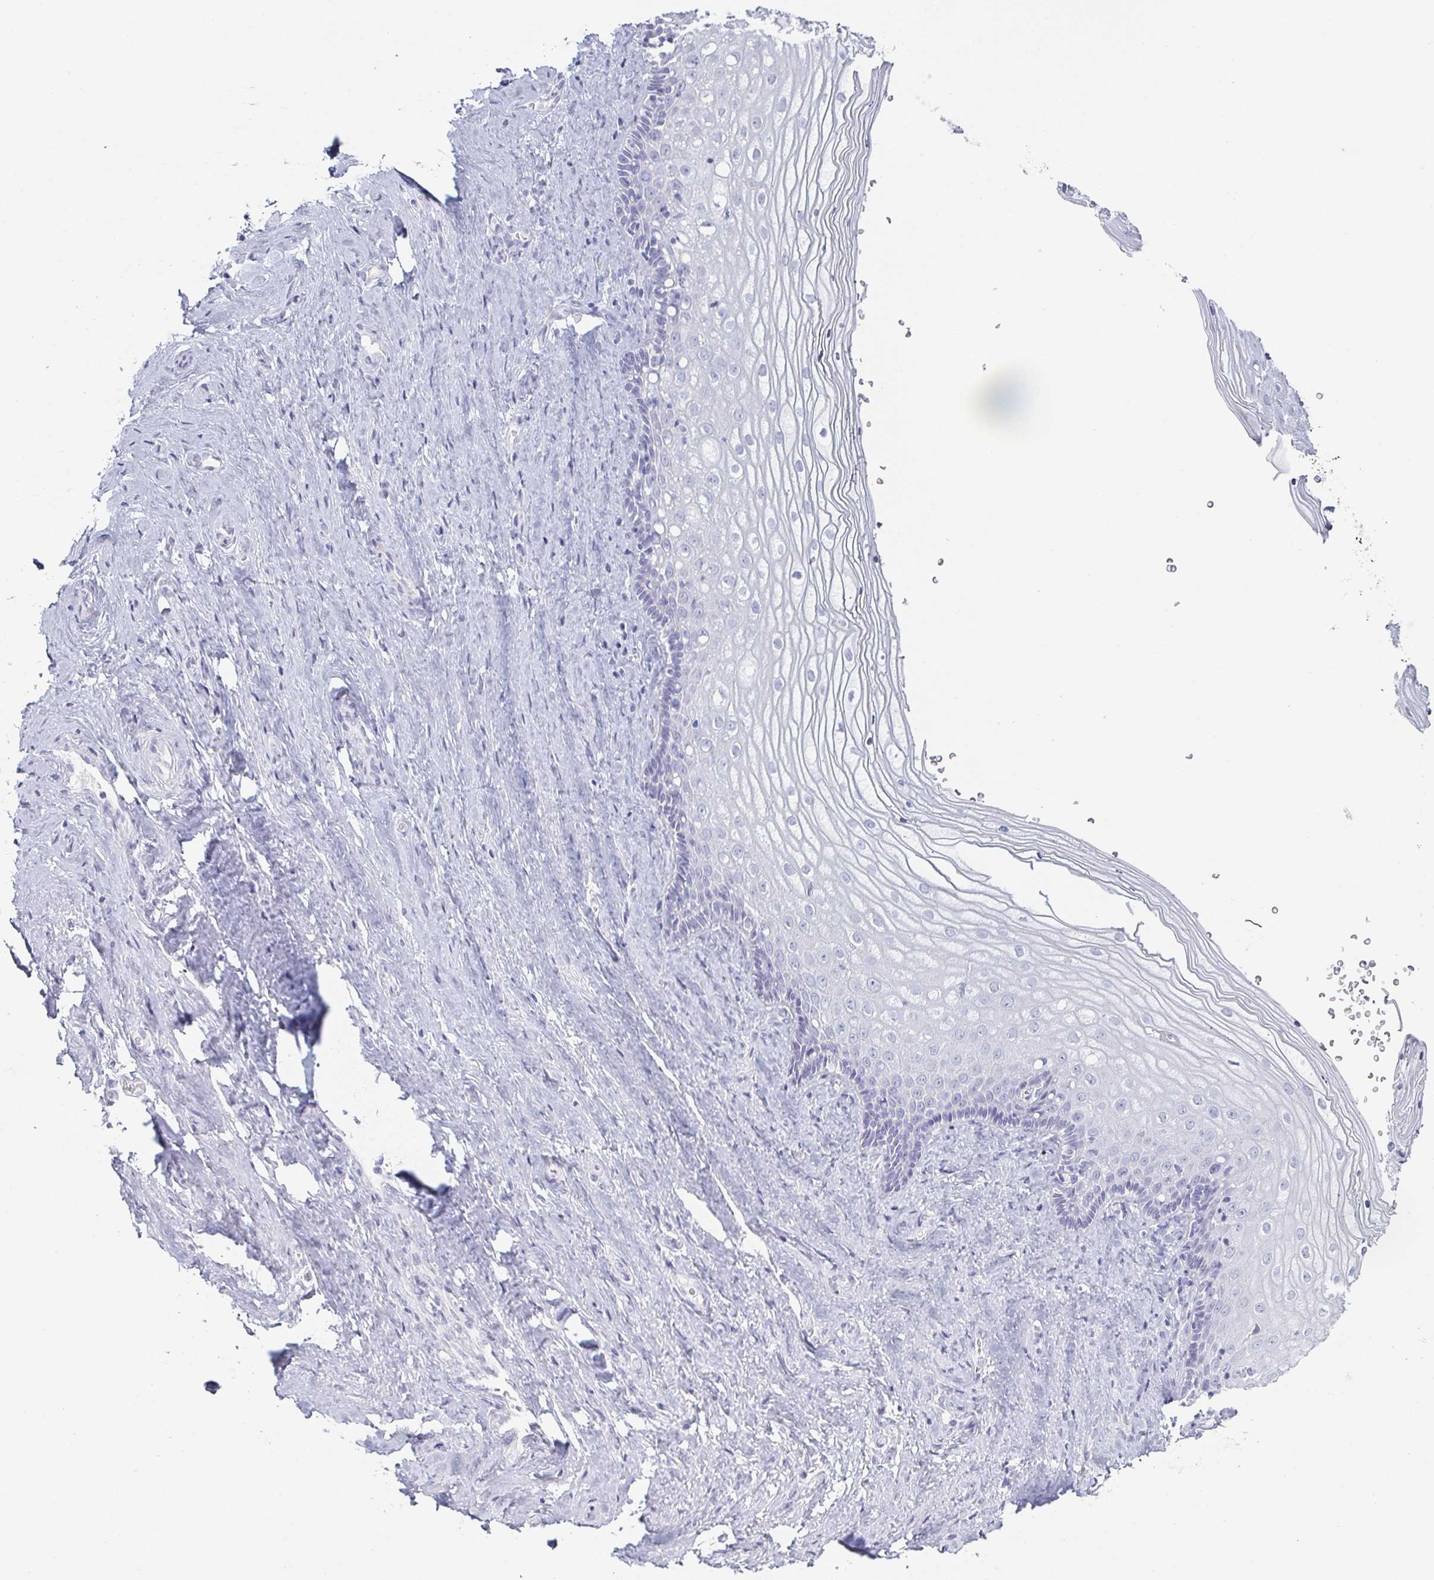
{"staining": {"intensity": "negative", "quantity": "none", "location": "none"}, "tissue": "vagina", "cell_type": "Squamous epithelial cells", "image_type": "normal", "snomed": [{"axis": "morphology", "description": "Normal tissue, NOS"}, {"axis": "topography", "description": "Vagina"}], "caption": "This is an immunohistochemistry histopathology image of normal human vagina. There is no positivity in squamous epithelial cells.", "gene": "PRR27", "patient": {"sex": "female", "age": 42}}